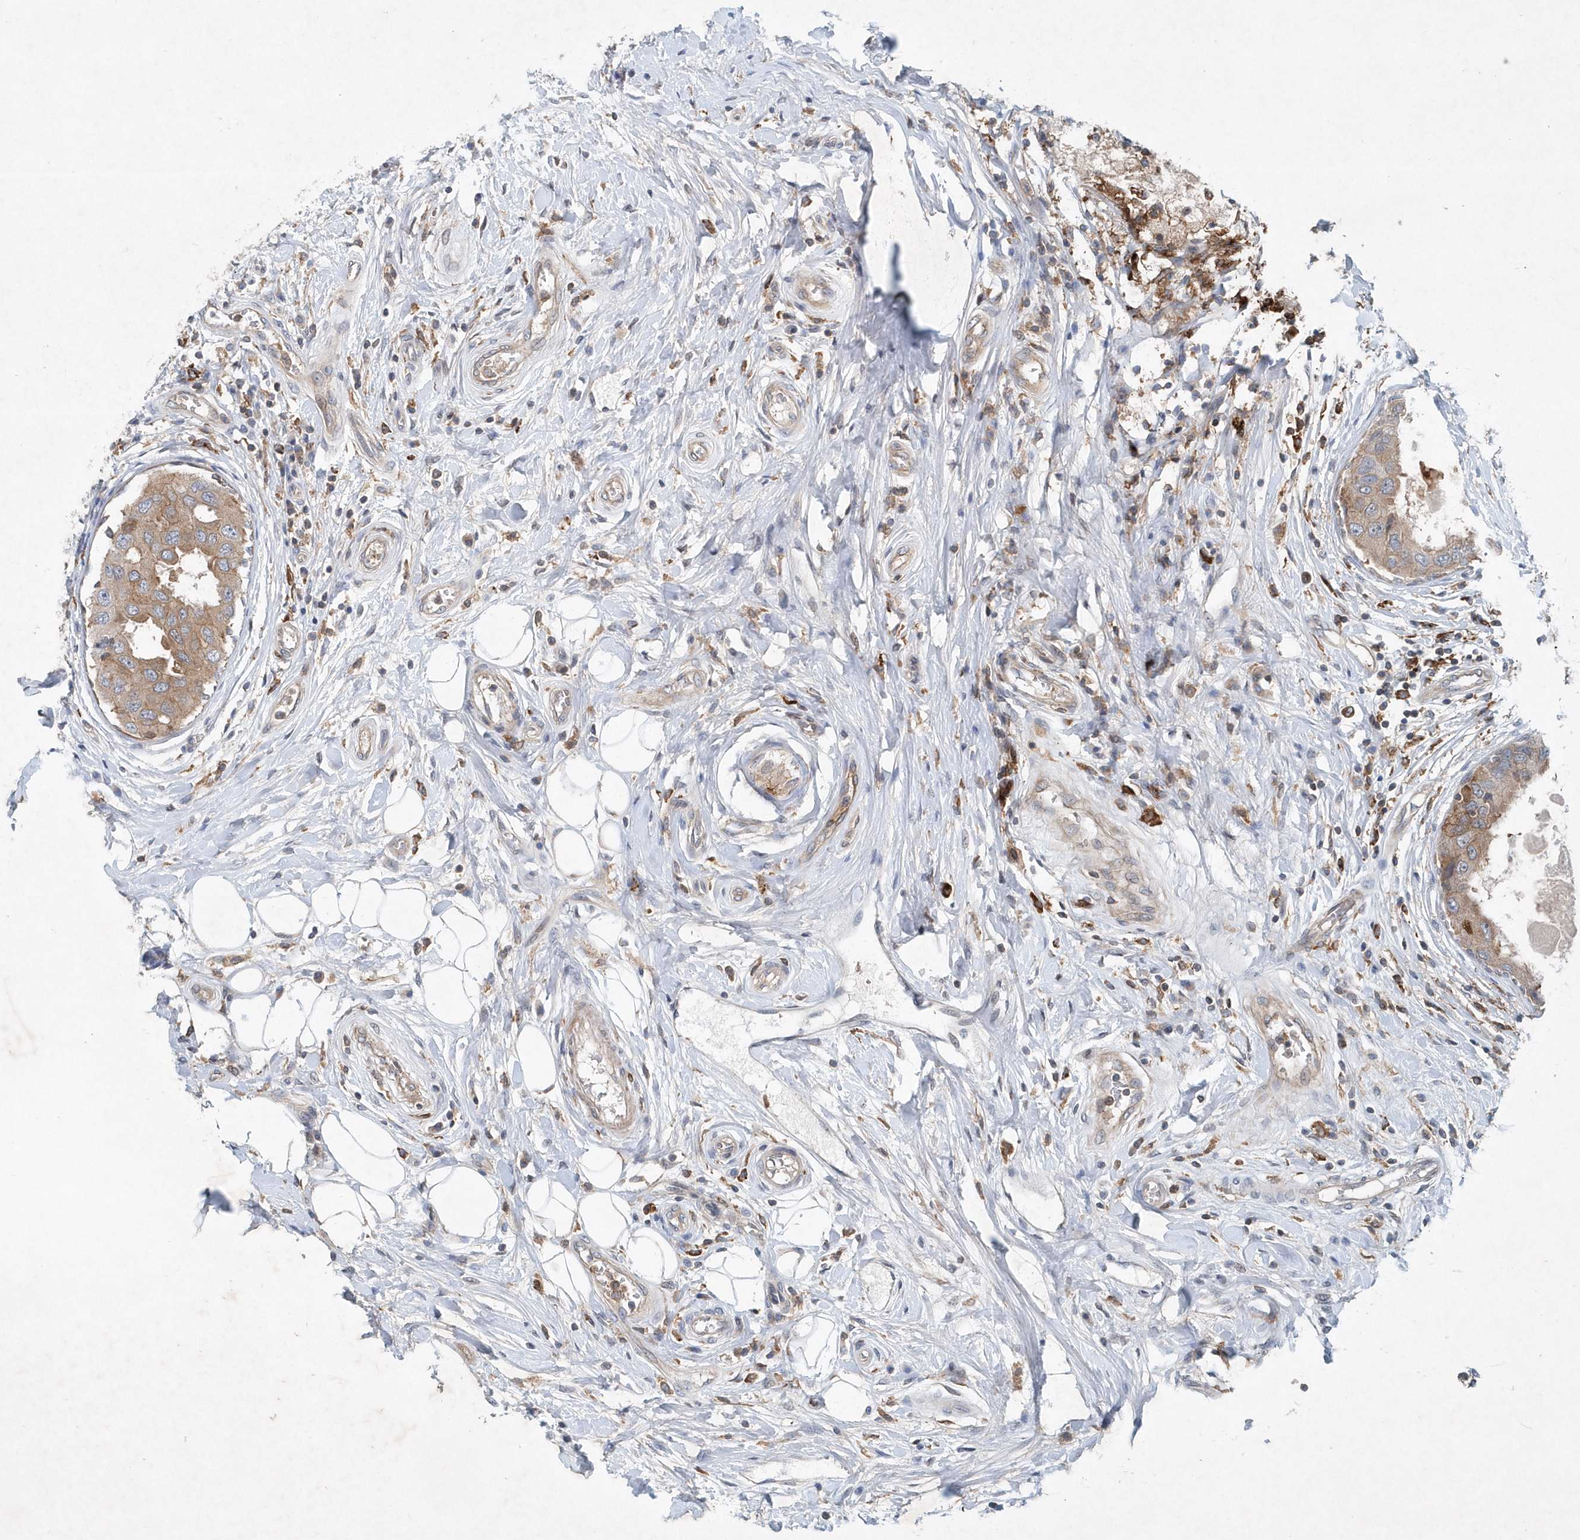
{"staining": {"intensity": "moderate", "quantity": ">75%", "location": "cytoplasmic/membranous"}, "tissue": "breast cancer", "cell_type": "Tumor cells", "image_type": "cancer", "snomed": [{"axis": "morphology", "description": "Duct carcinoma"}, {"axis": "topography", "description": "Breast"}], "caption": "The image reveals staining of breast cancer (intraductal carcinoma), revealing moderate cytoplasmic/membranous protein expression (brown color) within tumor cells.", "gene": "P2RY10", "patient": {"sex": "female", "age": 27}}